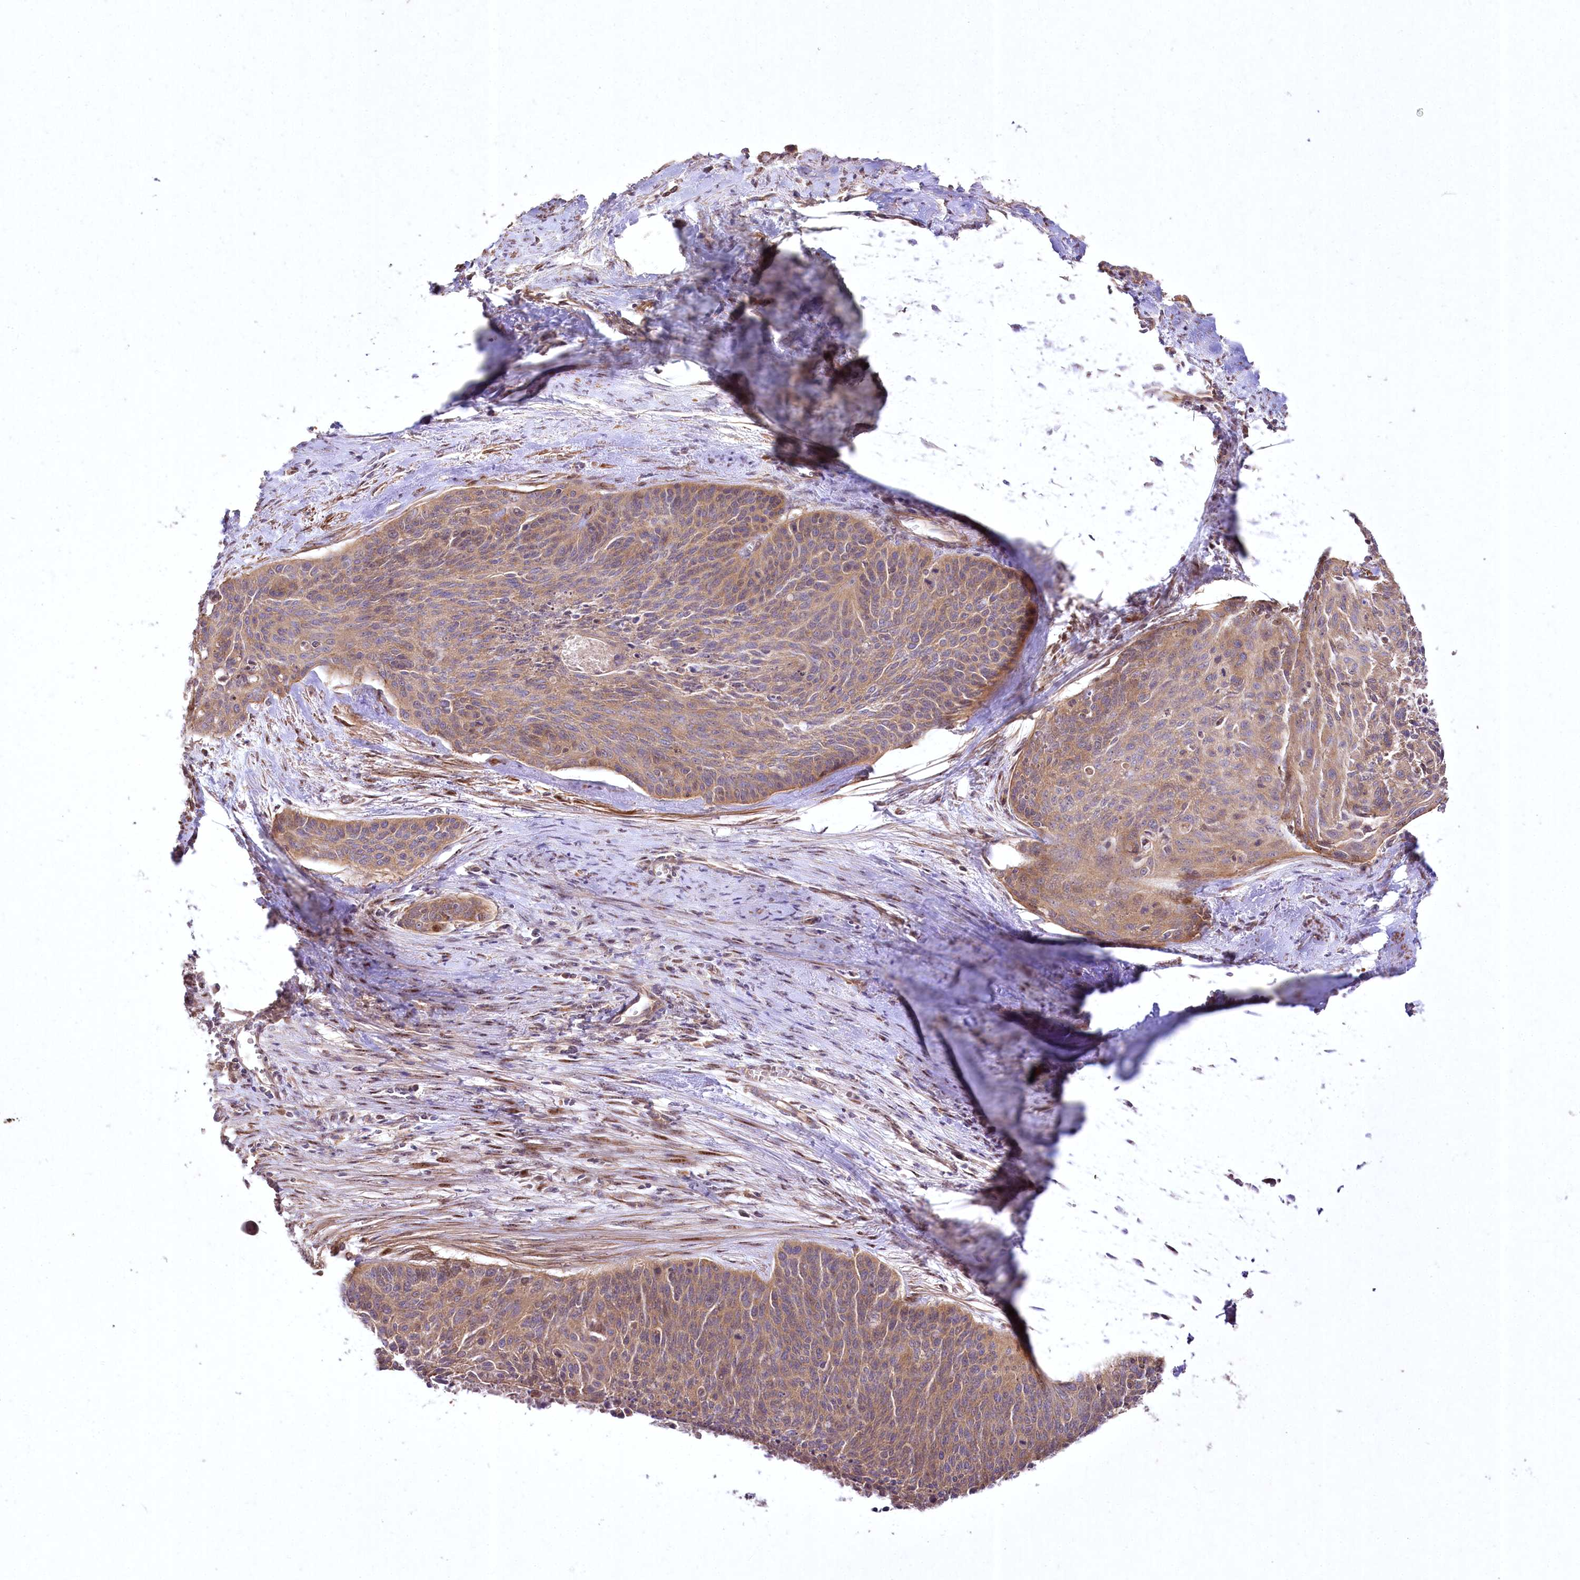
{"staining": {"intensity": "moderate", "quantity": ">75%", "location": "cytoplasmic/membranous"}, "tissue": "cervical cancer", "cell_type": "Tumor cells", "image_type": "cancer", "snomed": [{"axis": "morphology", "description": "Squamous cell carcinoma, NOS"}, {"axis": "topography", "description": "Cervix"}], "caption": "A brown stain labels moderate cytoplasmic/membranous positivity of a protein in human squamous cell carcinoma (cervical) tumor cells. The protein of interest is shown in brown color, while the nuclei are stained blue.", "gene": "SH3TC1", "patient": {"sex": "female", "age": 55}}